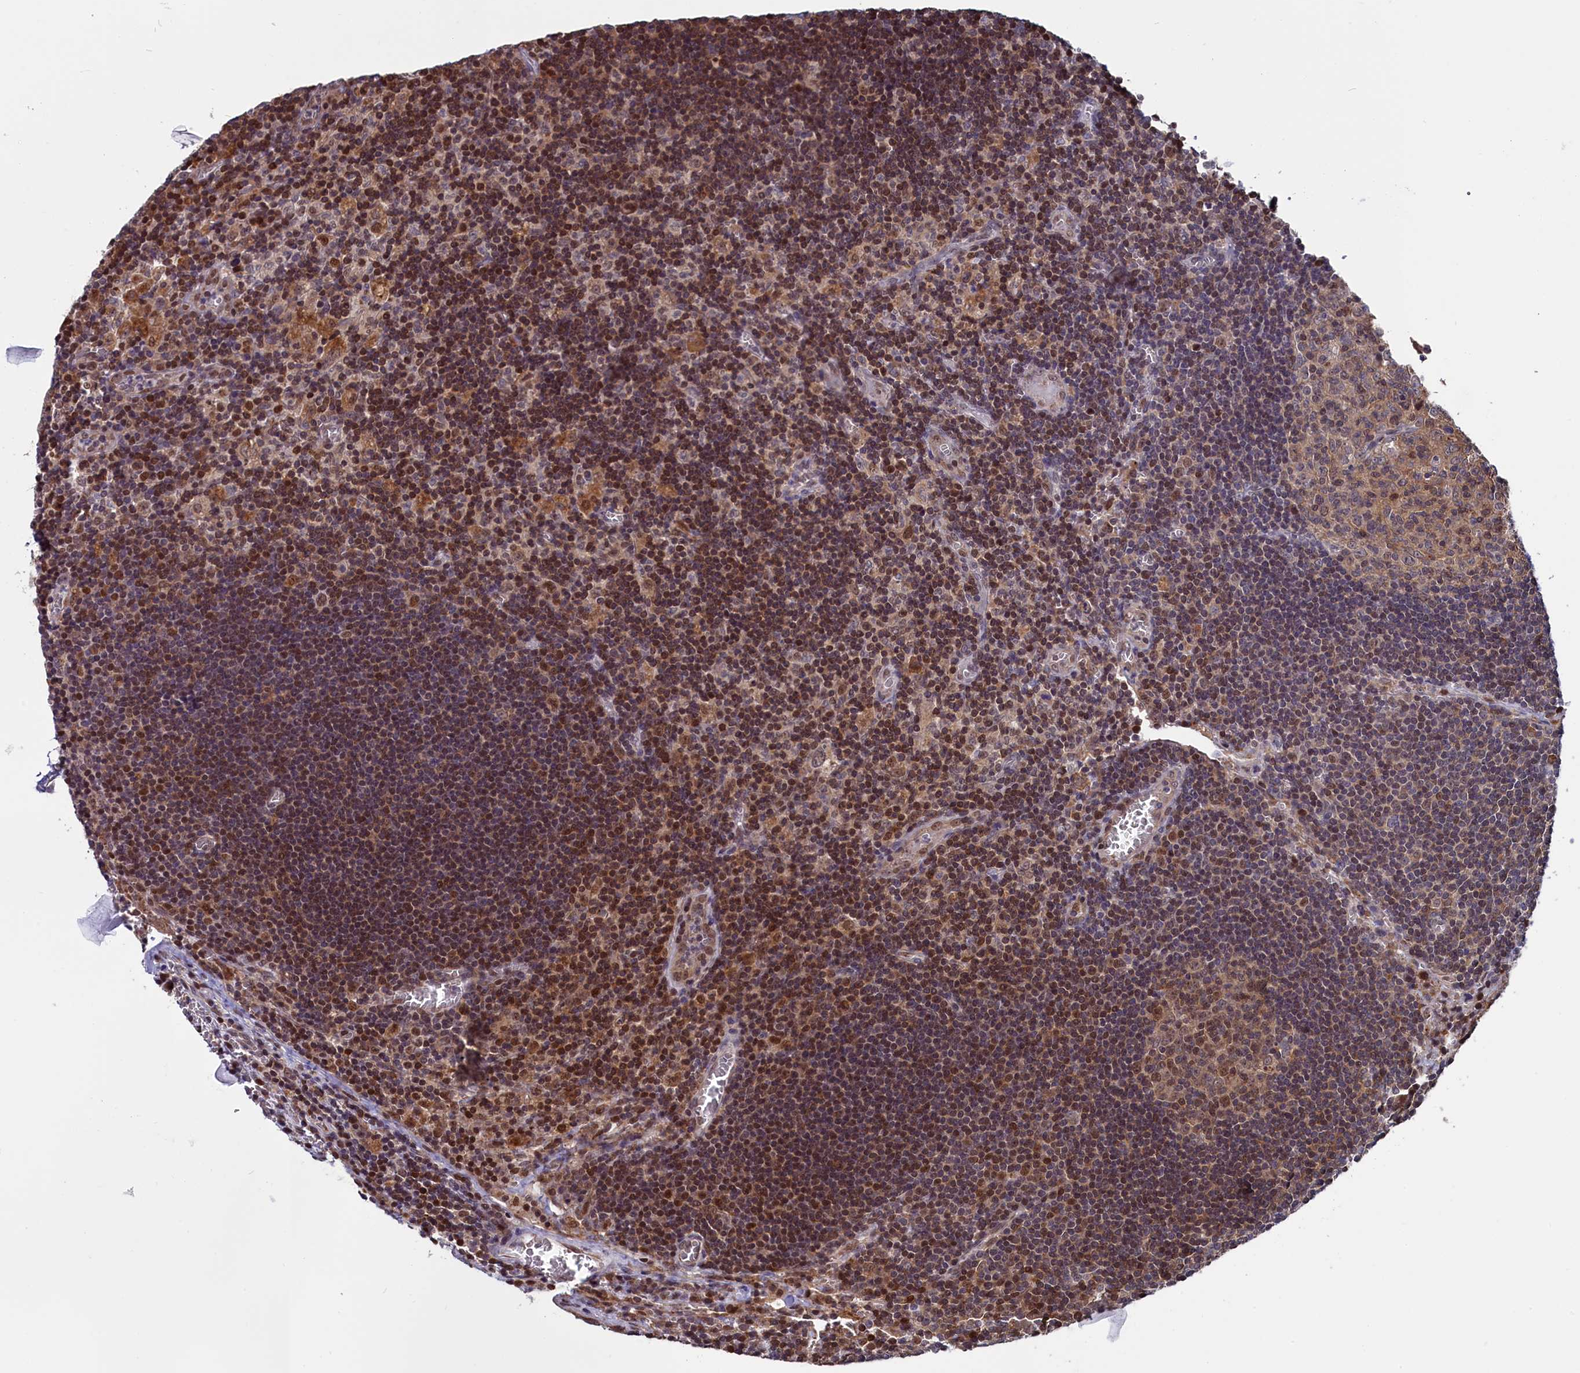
{"staining": {"intensity": "moderate", "quantity": "25%-75%", "location": "cytoplasmic/membranous,nuclear"}, "tissue": "lymph node", "cell_type": "Germinal center cells", "image_type": "normal", "snomed": [{"axis": "morphology", "description": "Normal tissue, NOS"}, {"axis": "topography", "description": "Lymph node"}], "caption": "Brown immunohistochemical staining in benign human lymph node shows moderate cytoplasmic/membranous,nuclear positivity in about 25%-75% of germinal center cells.", "gene": "CIAPIN1", "patient": {"sex": "female", "age": 73}}